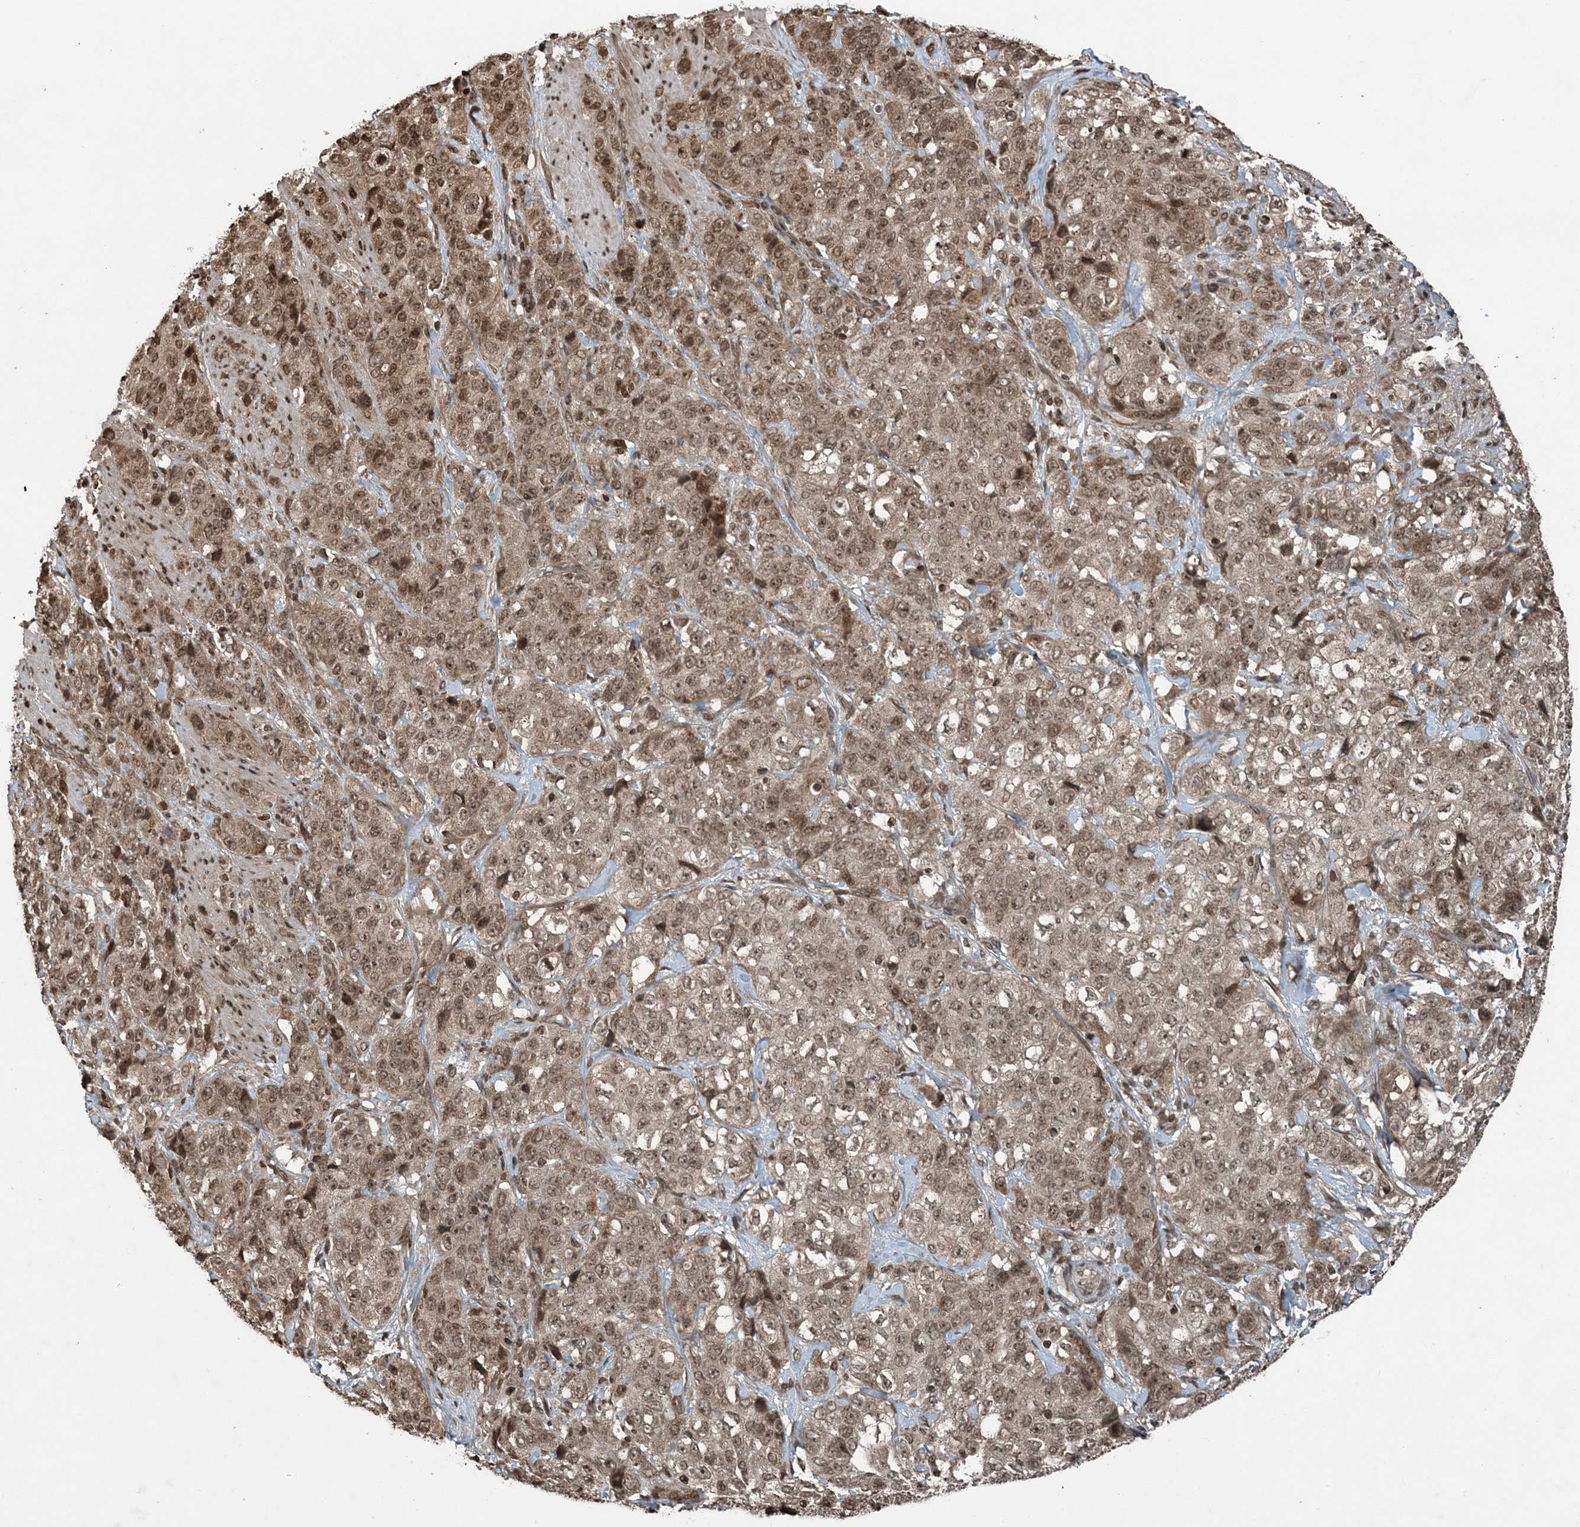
{"staining": {"intensity": "moderate", "quantity": ">75%", "location": "cytoplasmic/membranous,nuclear"}, "tissue": "stomach cancer", "cell_type": "Tumor cells", "image_type": "cancer", "snomed": [{"axis": "morphology", "description": "Adenocarcinoma, NOS"}, {"axis": "topography", "description": "Stomach"}], "caption": "This image shows IHC staining of human stomach cancer, with medium moderate cytoplasmic/membranous and nuclear staining in approximately >75% of tumor cells.", "gene": "ZFAND2B", "patient": {"sex": "male", "age": 48}}